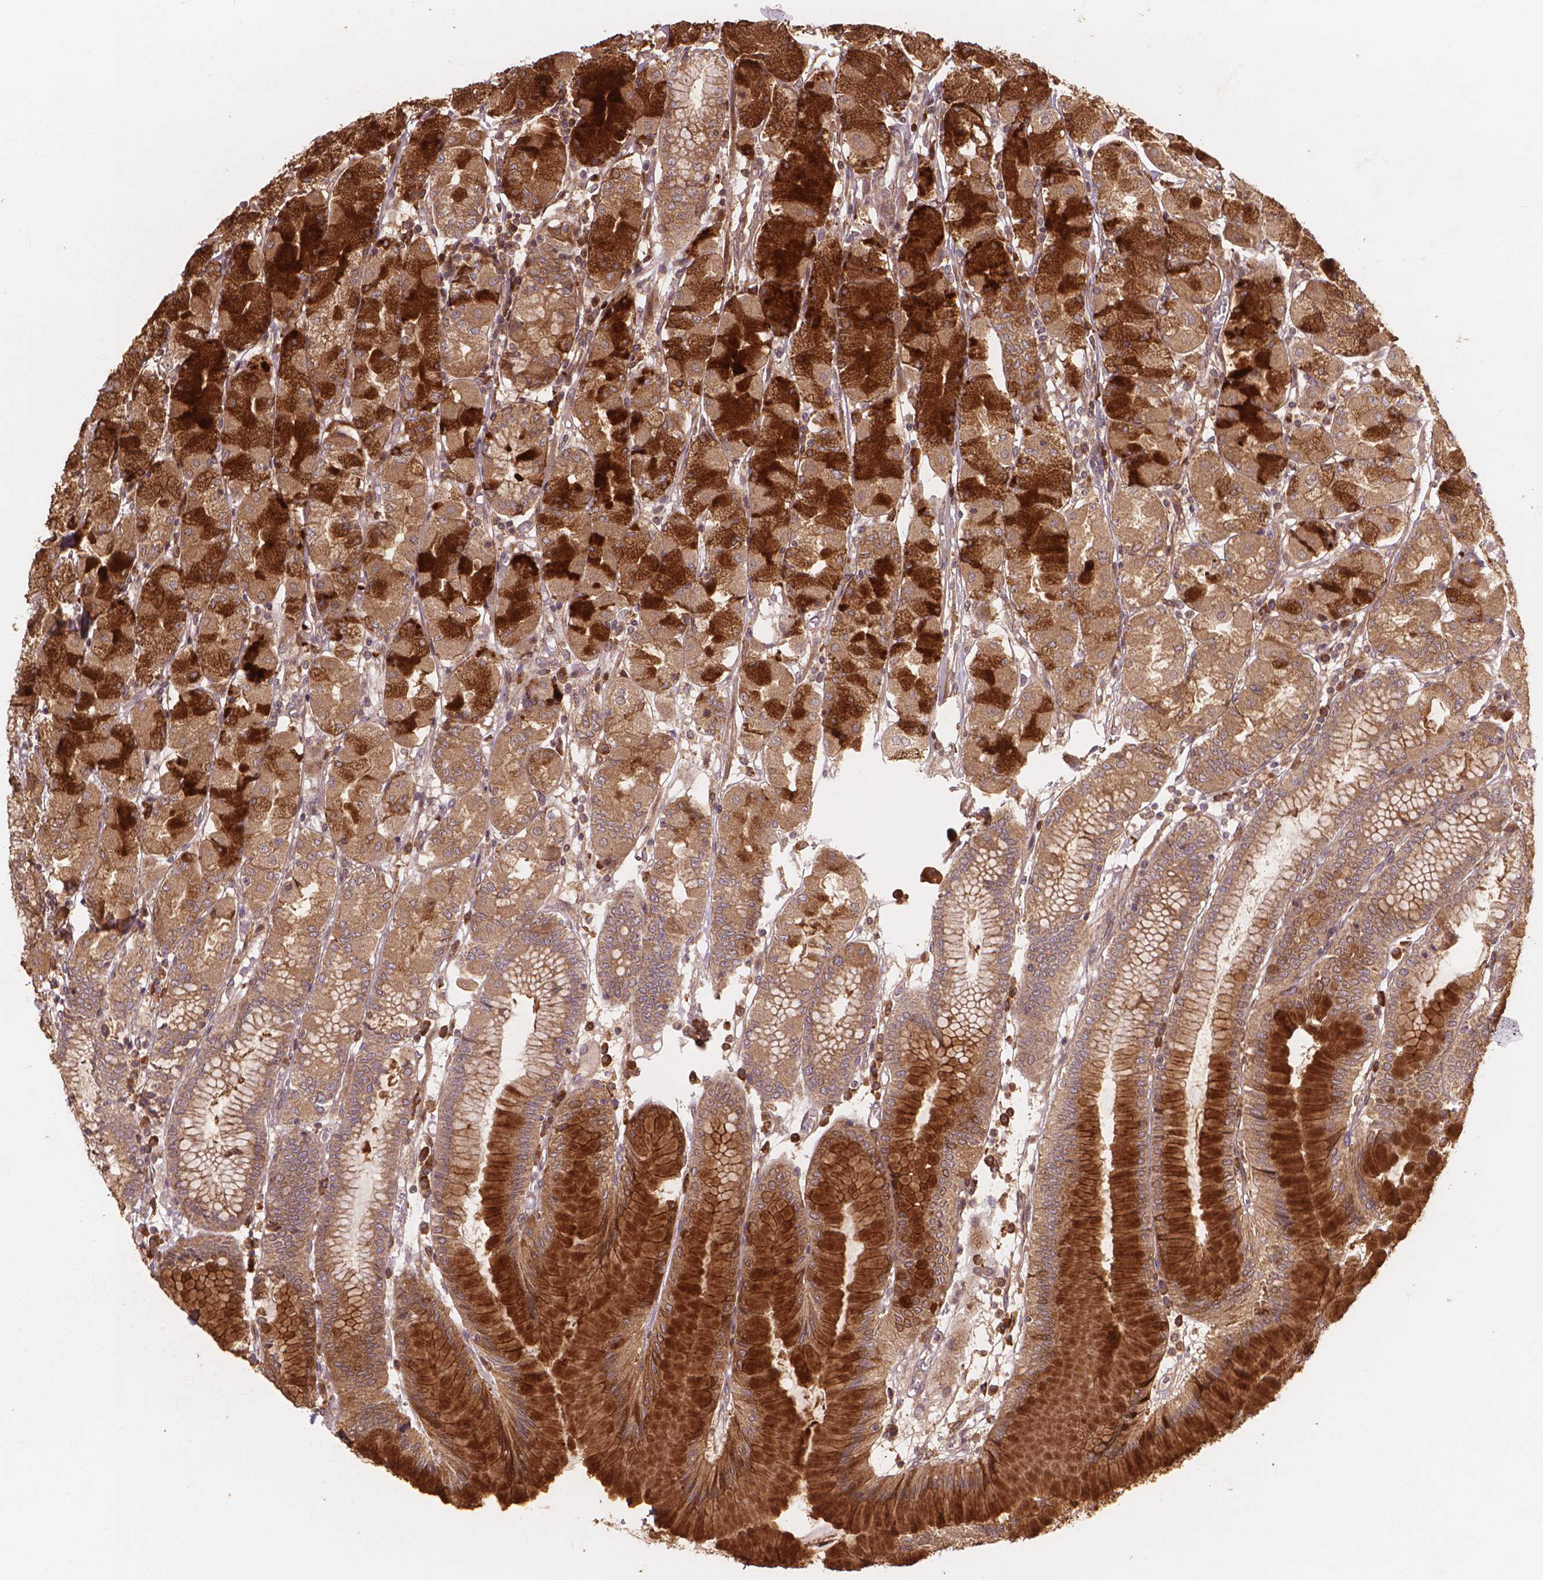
{"staining": {"intensity": "strong", "quantity": ">75%", "location": "cytoplasmic/membranous"}, "tissue": "stomach", "cell_type": "Glandular cells", "image_type": "normal", "snomed": [{"axis": "morphology", "description": "Normal tissue, NOS"}, {"axis": "topography", "description": "Stomach, upper"}], "caption": "Immunohistochemistry of unremarkable human stomach exhibits high levels of strong cytoplasmic/membranous positivity in about >75% of glandular cells. Immunohistochemistry (ihc) stains the protein in brown and the nuclei are stained blue.", "gene": "TAB2", "patient": {"sex": "male", "age": 69}}